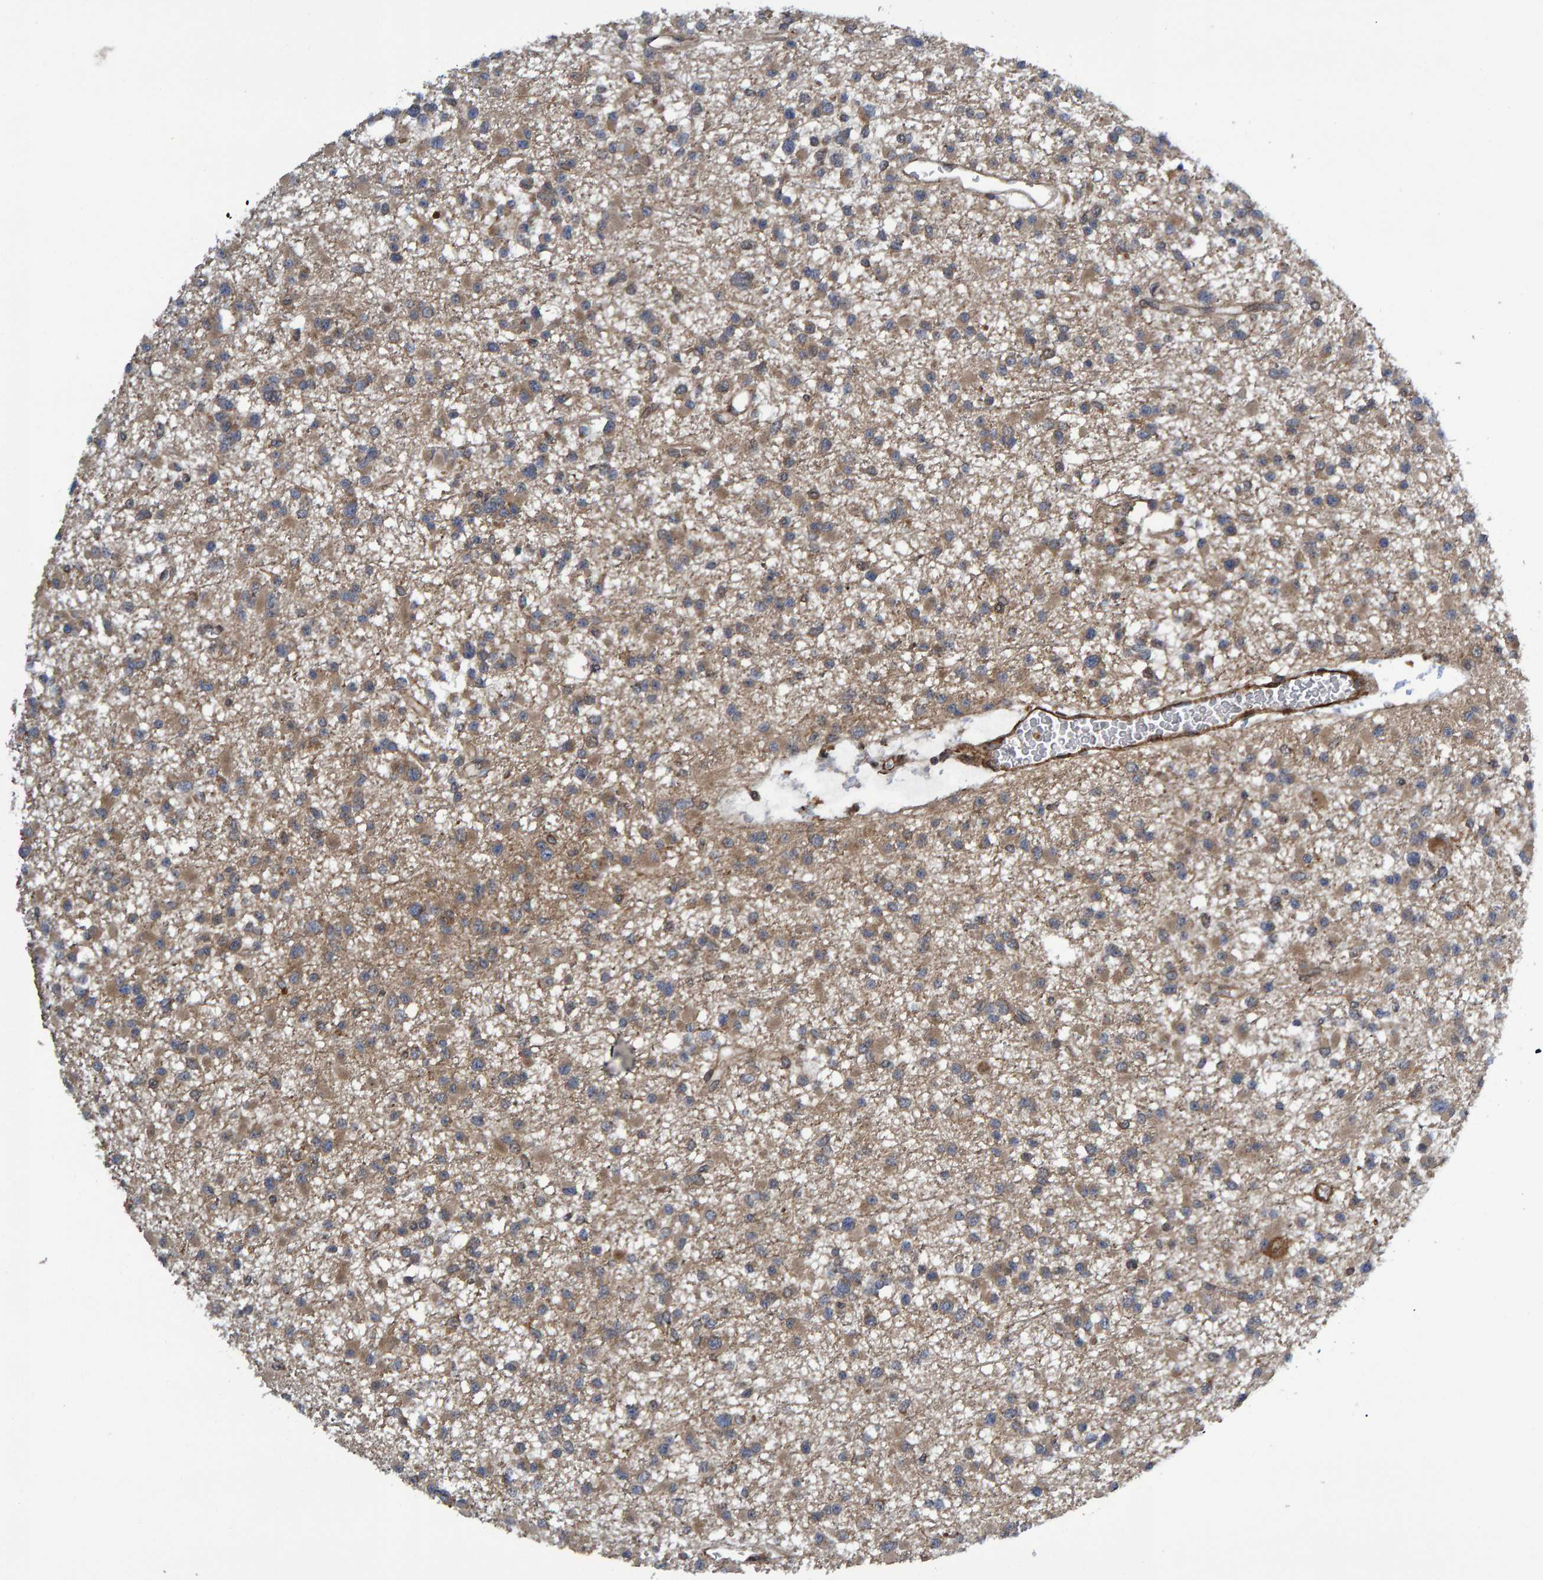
{"staining": {"intensity": "weak", "quantity": ">75%", "location": "cytoplasmic/membranous"}, "tissue": "glioma", "cell_type": "Tumor cells", "image_type": "cancer", "snomed": [{"axis": "morphology", "description": "Glioma, malignant, Low grade"}, {"axis": "topography", "description": "Brain"}], "caption": "Immunohistochemistry (DAB) staining of human glioma displays weak cytoplasmic/membranous protein staining in approximately >75% of tumor cells.", "gene": "ATP6V1H", "patient": {"sex": "female", "age": 22}}